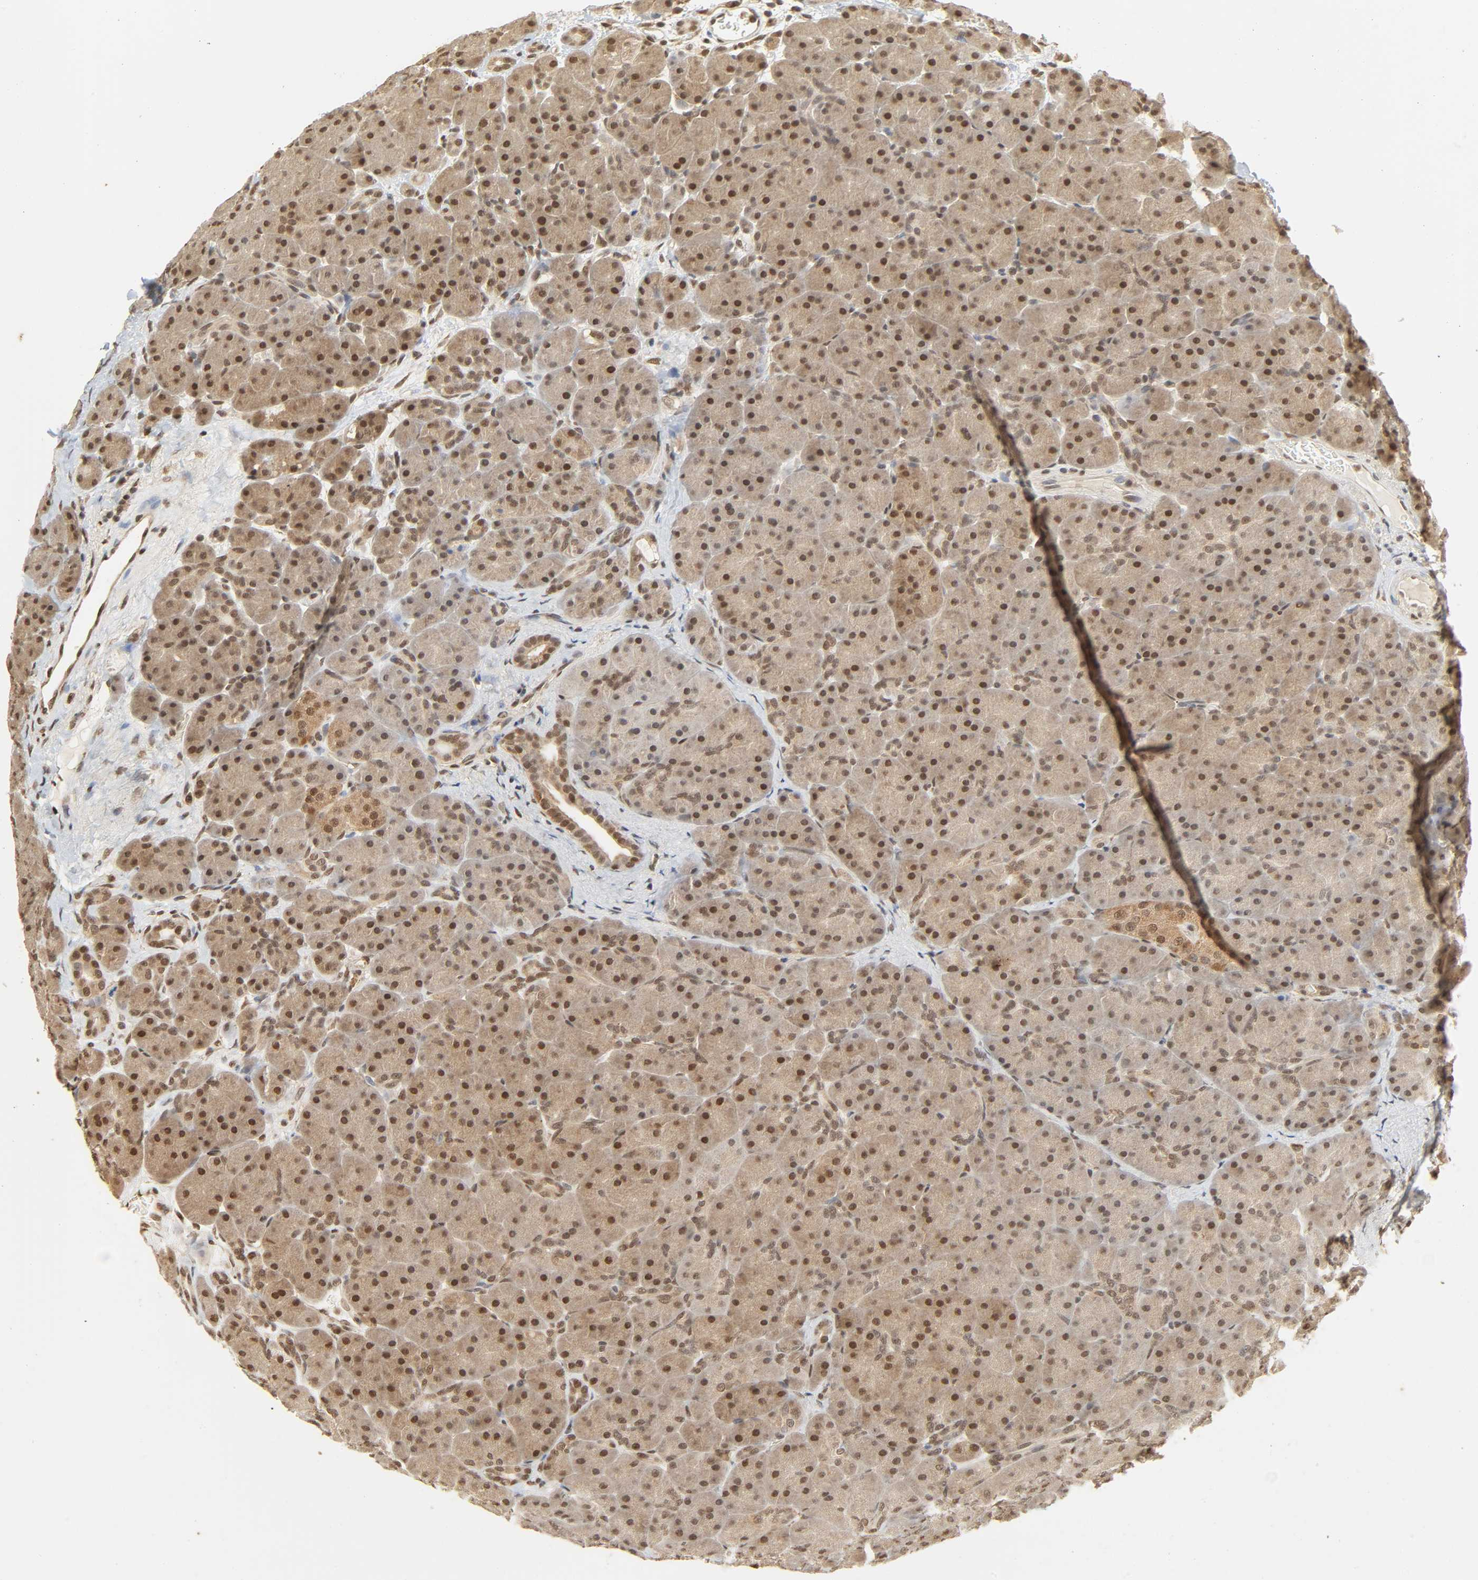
{"staining": {"intensity": "moderate", "quantity": "25%-75%", "location": "nuclear"}, "tissue": "pancreas", "cell_type": "Exocrine glandular cells", "image_type": "normal", "snomed": [{"axis": "morphology", "description": "Normal tissue, NOS"}, {"axis": "topography", "description": "Pancreas"}], "caption": "Exocrine glandular cells demonstrate medium levels of moderate nuclear positivity in approximately 25%-75% of cells in normal pancreas. (Brightfield microscopy of DAB IHC at high magnification).", "gene": "UBC", "patient": {"sex": "male", "age": 66}}